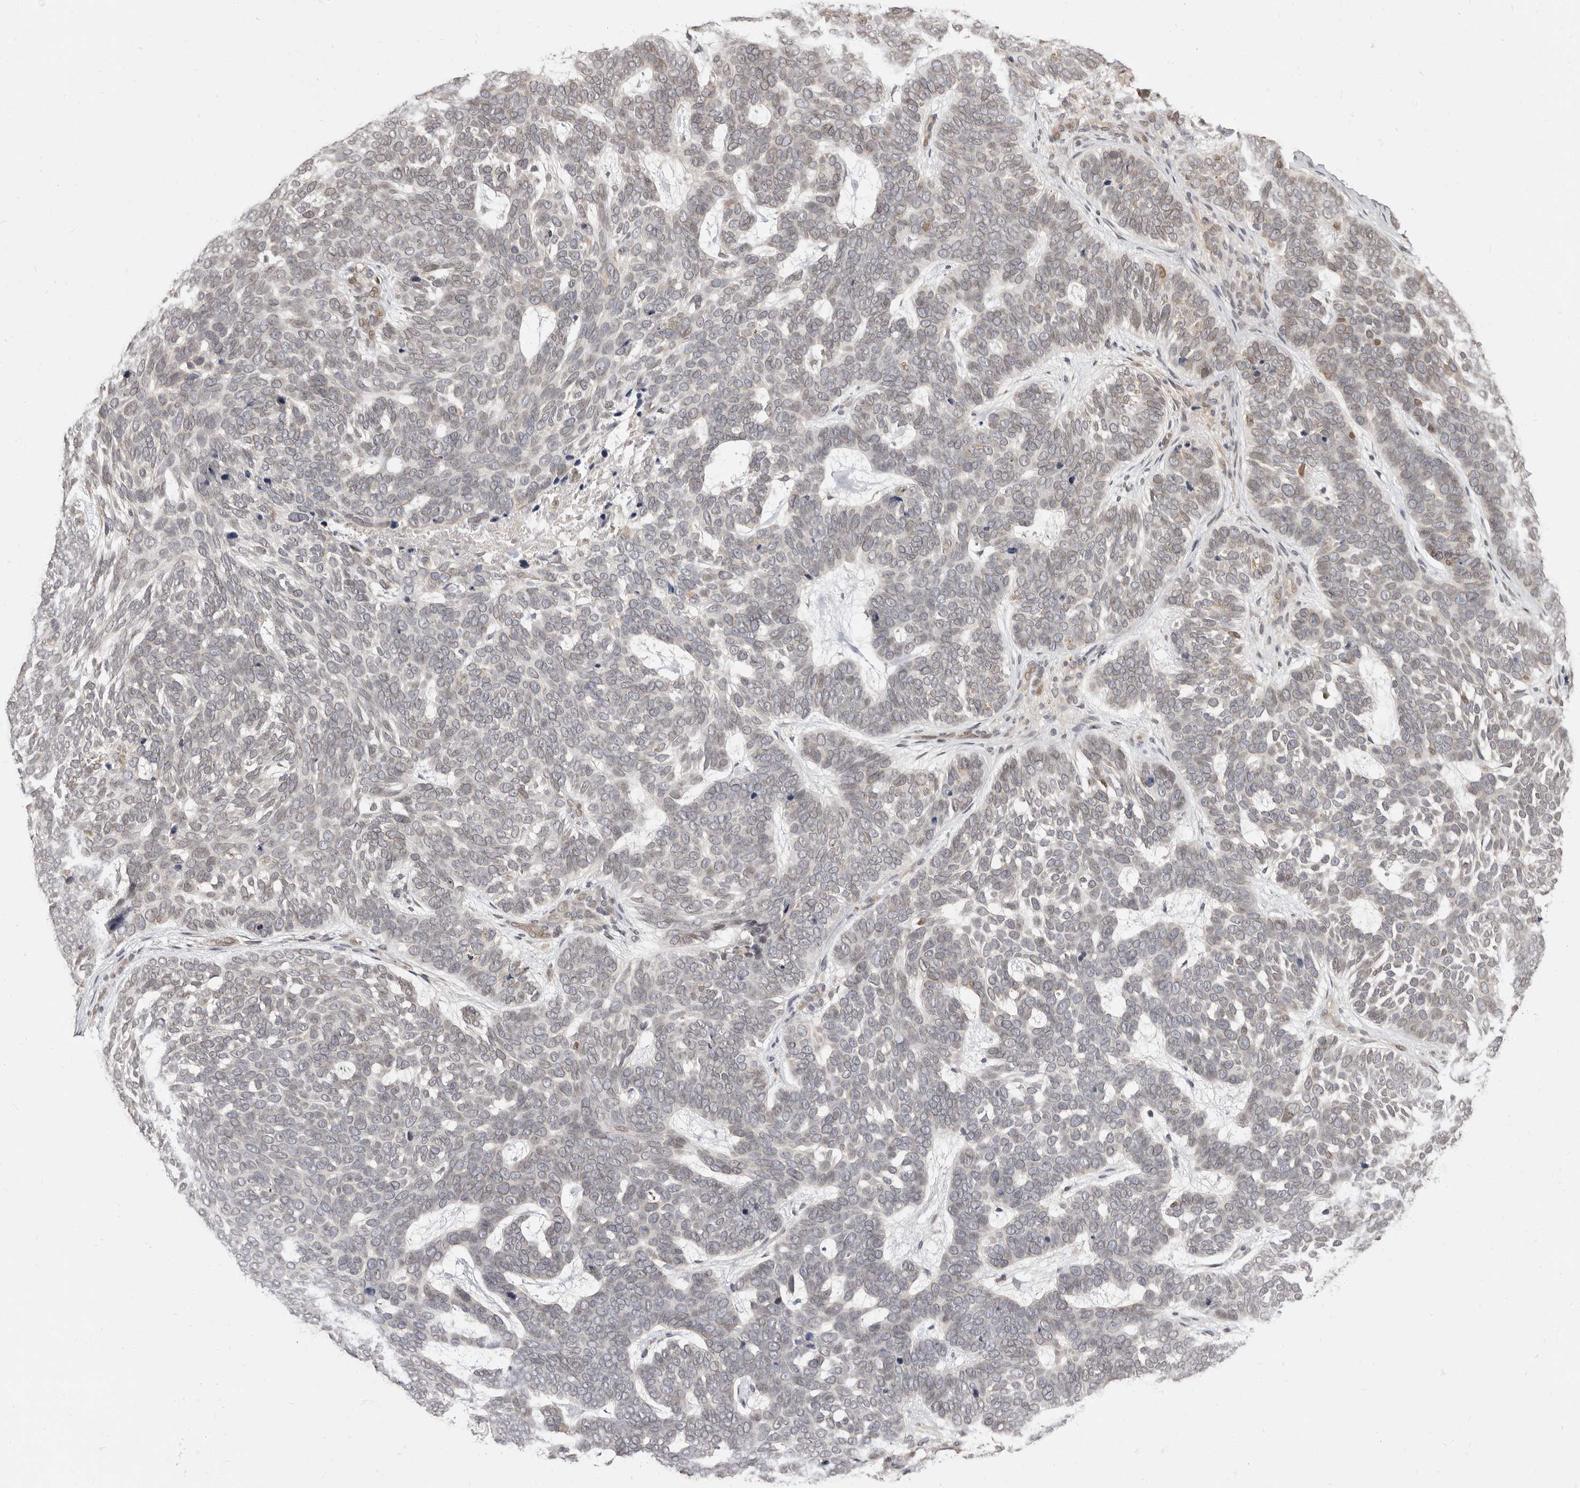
{"staining": {"intensity": "moderate", "quantity": "<25%", "location": "nuclear"}, "tissue": "skin cancer", "cell_type": "Tumor cells", "image_type": "cancer", "snomed": [{"axis": "morphology", "description": "Basal cell carcinoma"}, {"axis": "topography", "description": "Skin"}], "caption": "Brown immunohistochemical staining in skin cancer (basal cell carcinoma) displays moderate nuclear staining in about <25% of tumor cells.", "gene": "LCORL", "patient": {"sex": "female", "age": 85}}